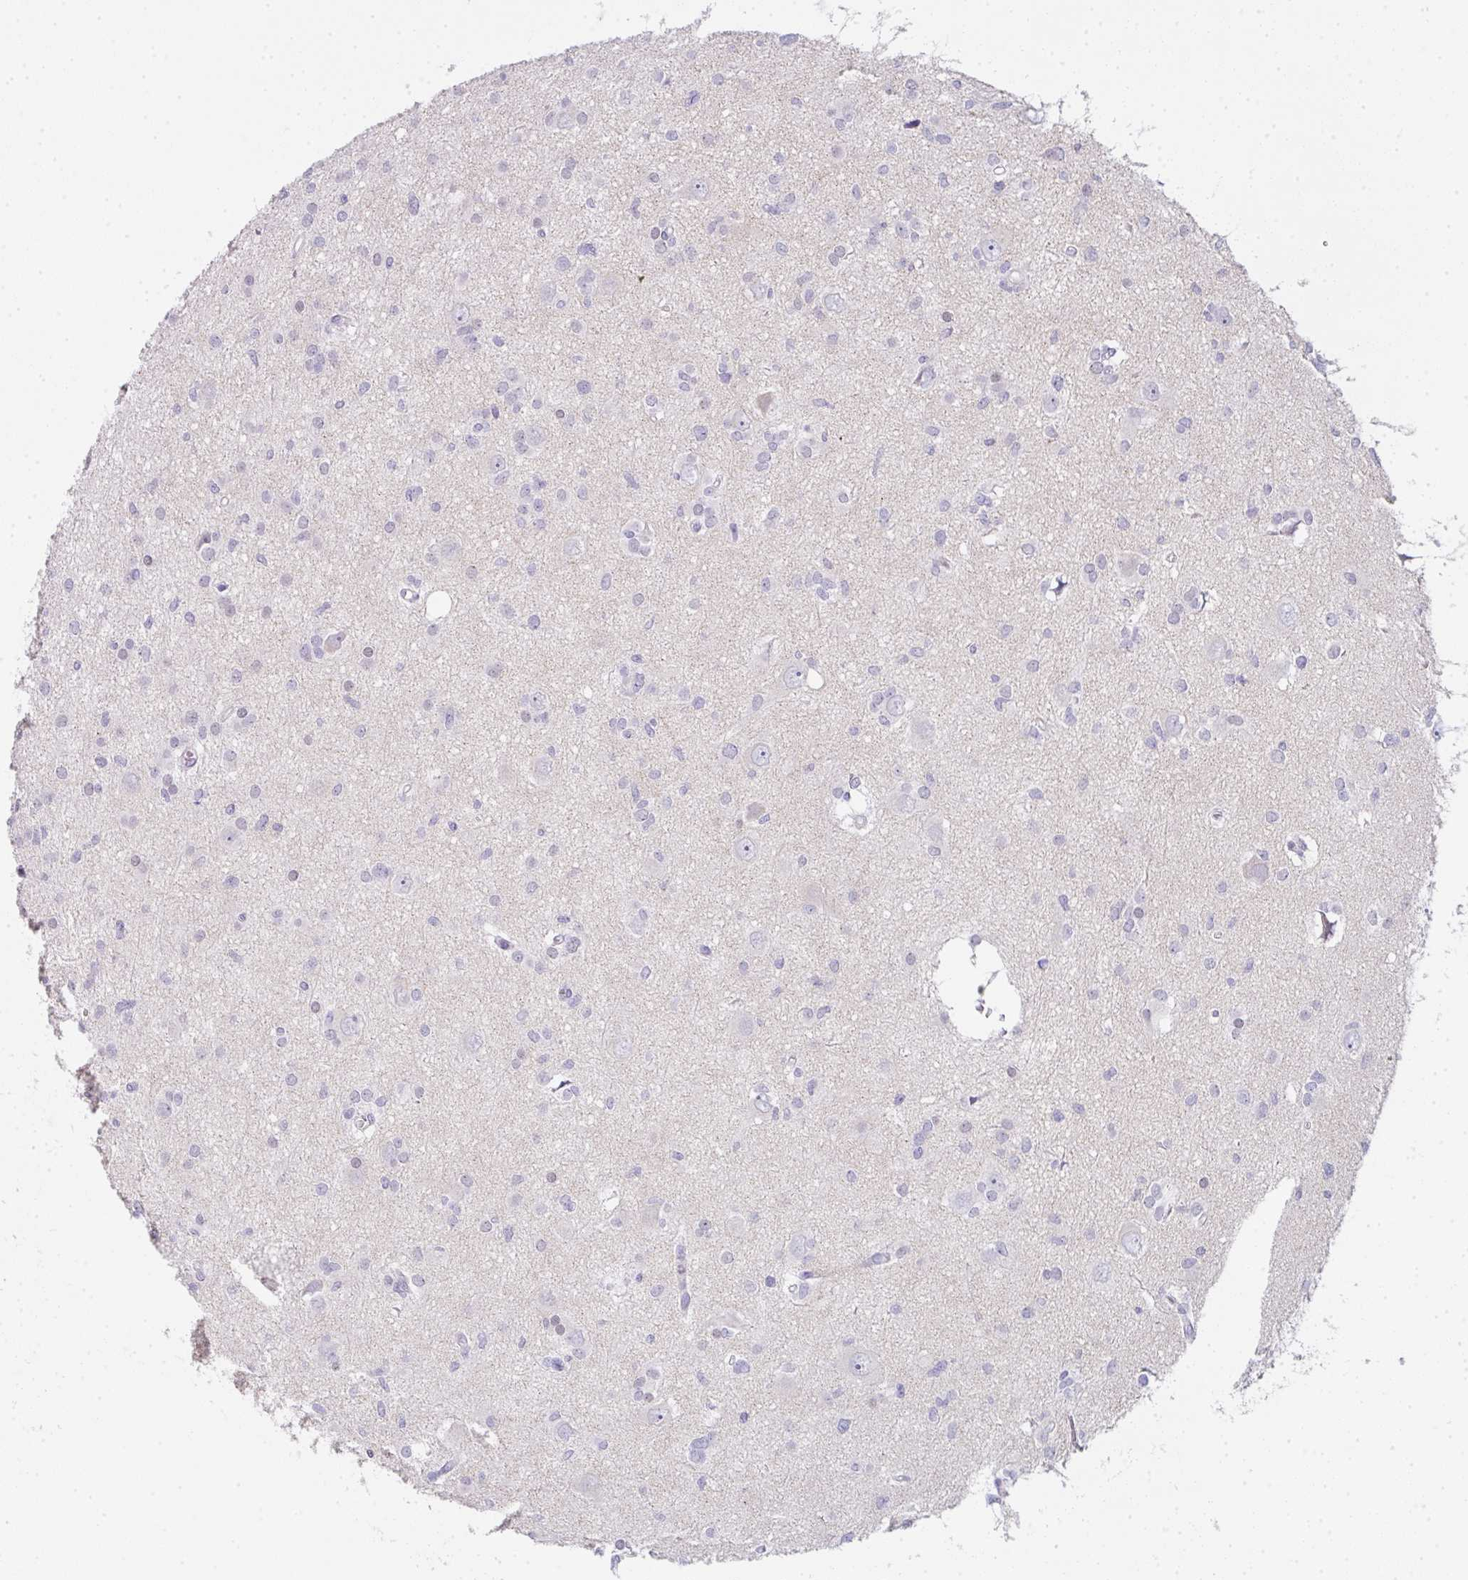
{"staining": {"intensity": "negative", "quantity": "none", "location": "none"}, "tissue": "glioma", "cell_type": "Tumor cells", "image_type": "cancer", "snomed": [{"axis": "morphology", "description": "Glioma, malignant, High grade"}, {"axis": "topography", "description": "Brain"}], "caption": "This is a histopathology image of immunohistochemistry (IHC) staining of glioma, which shows no expression in tumor cells.", "gene": "CACNA1S", "patient": {"sex": "male", "age": 23}}